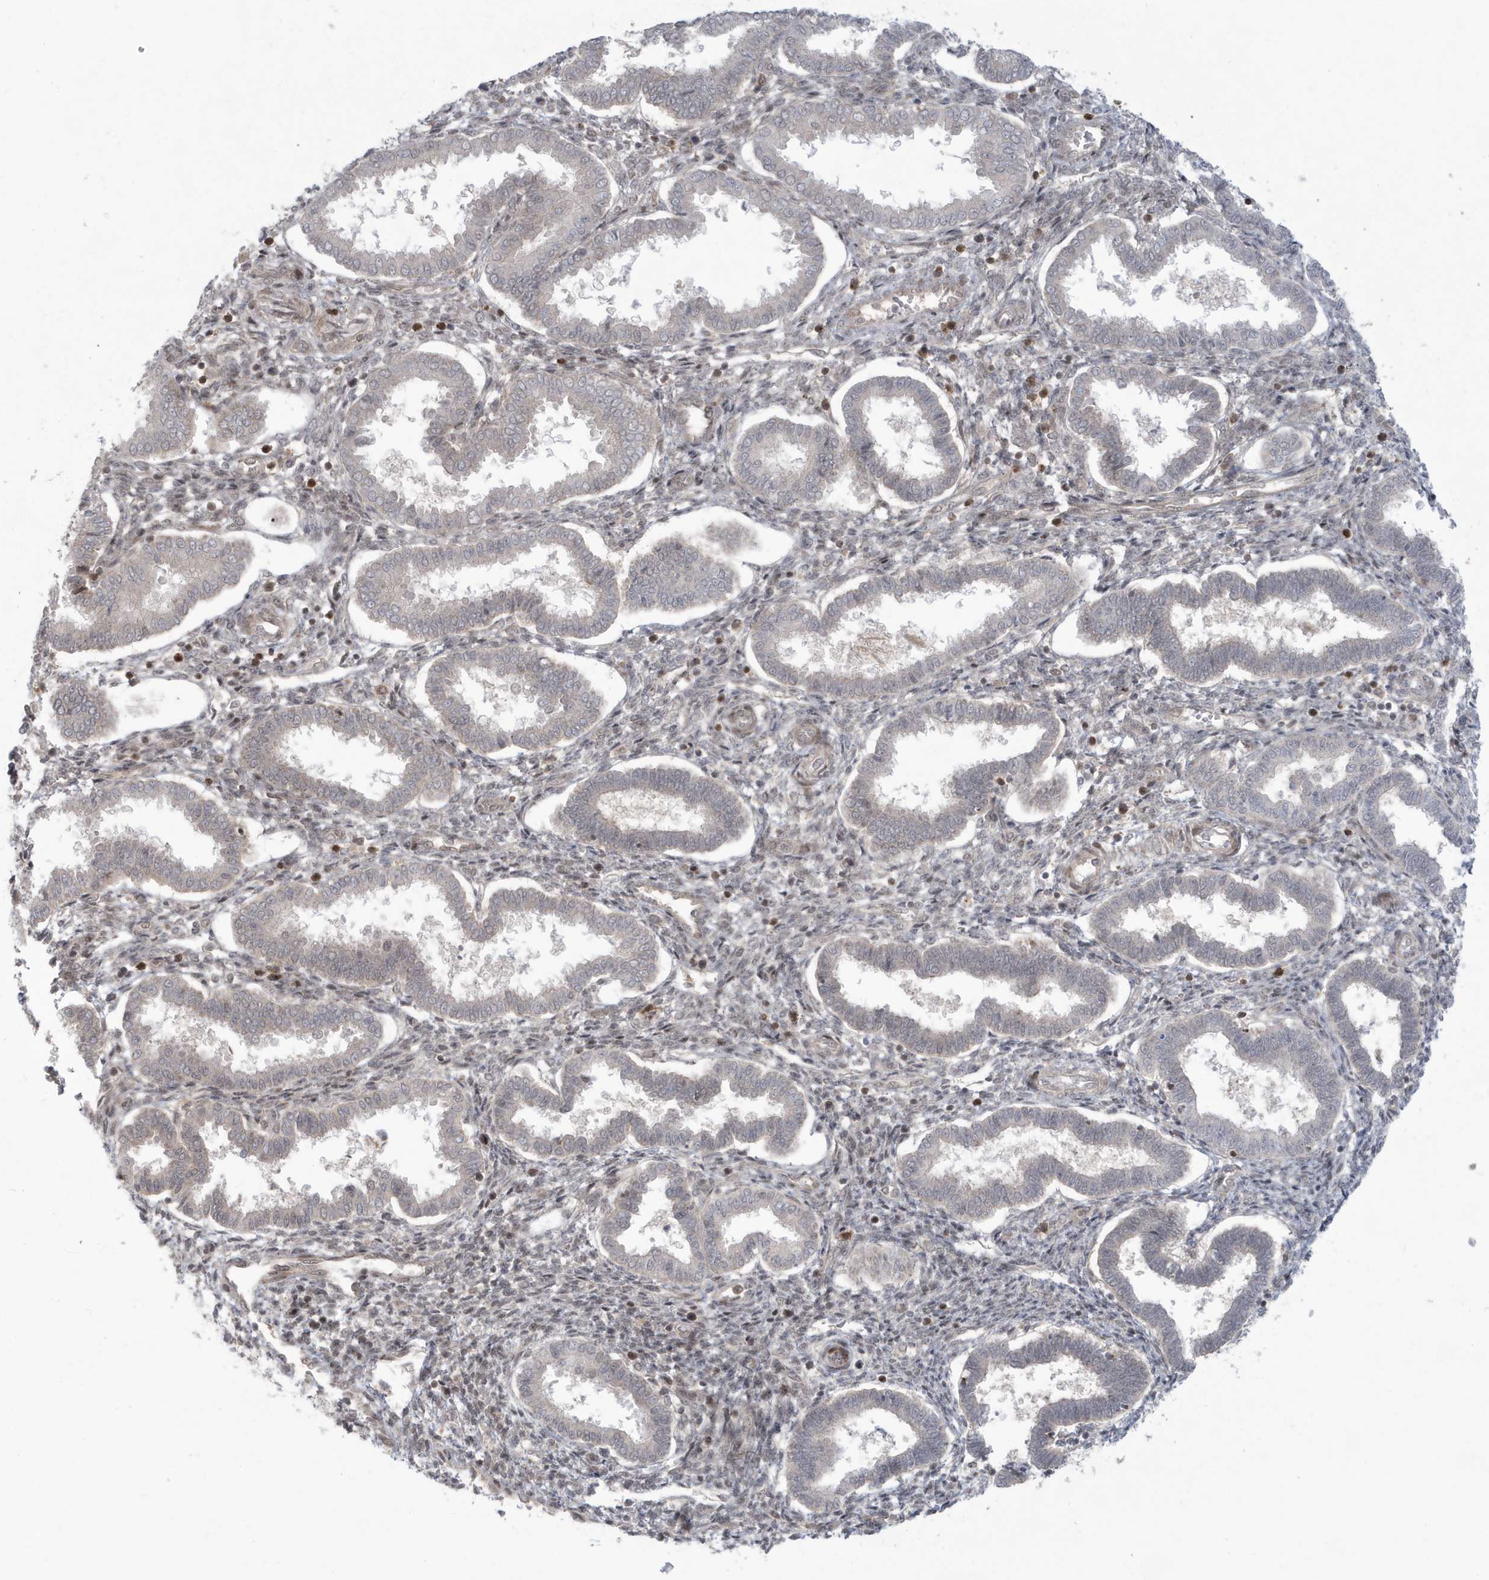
{"staining": {"intensity": "moderate", "quantity": "25%-75%", "location": "nuclear"}, "tissue": "endometrium", "cell_type": "Cells in endometrial stroma", "image_type": "normal", "snomed": [{"axis": "morphology", "description": "Normal tissue, NOS"}, {"axis": "topography", "description": "Endometrium"}], "caption": "A brown stain labels moderate nuclear expression of a protein in cells in endometrial stroma of normal endometrium. (Brightfield microscopy of DAB IHC at high magnification).", "gene": "C1orf52", "patient": {"sex": "female", "age": 24}}